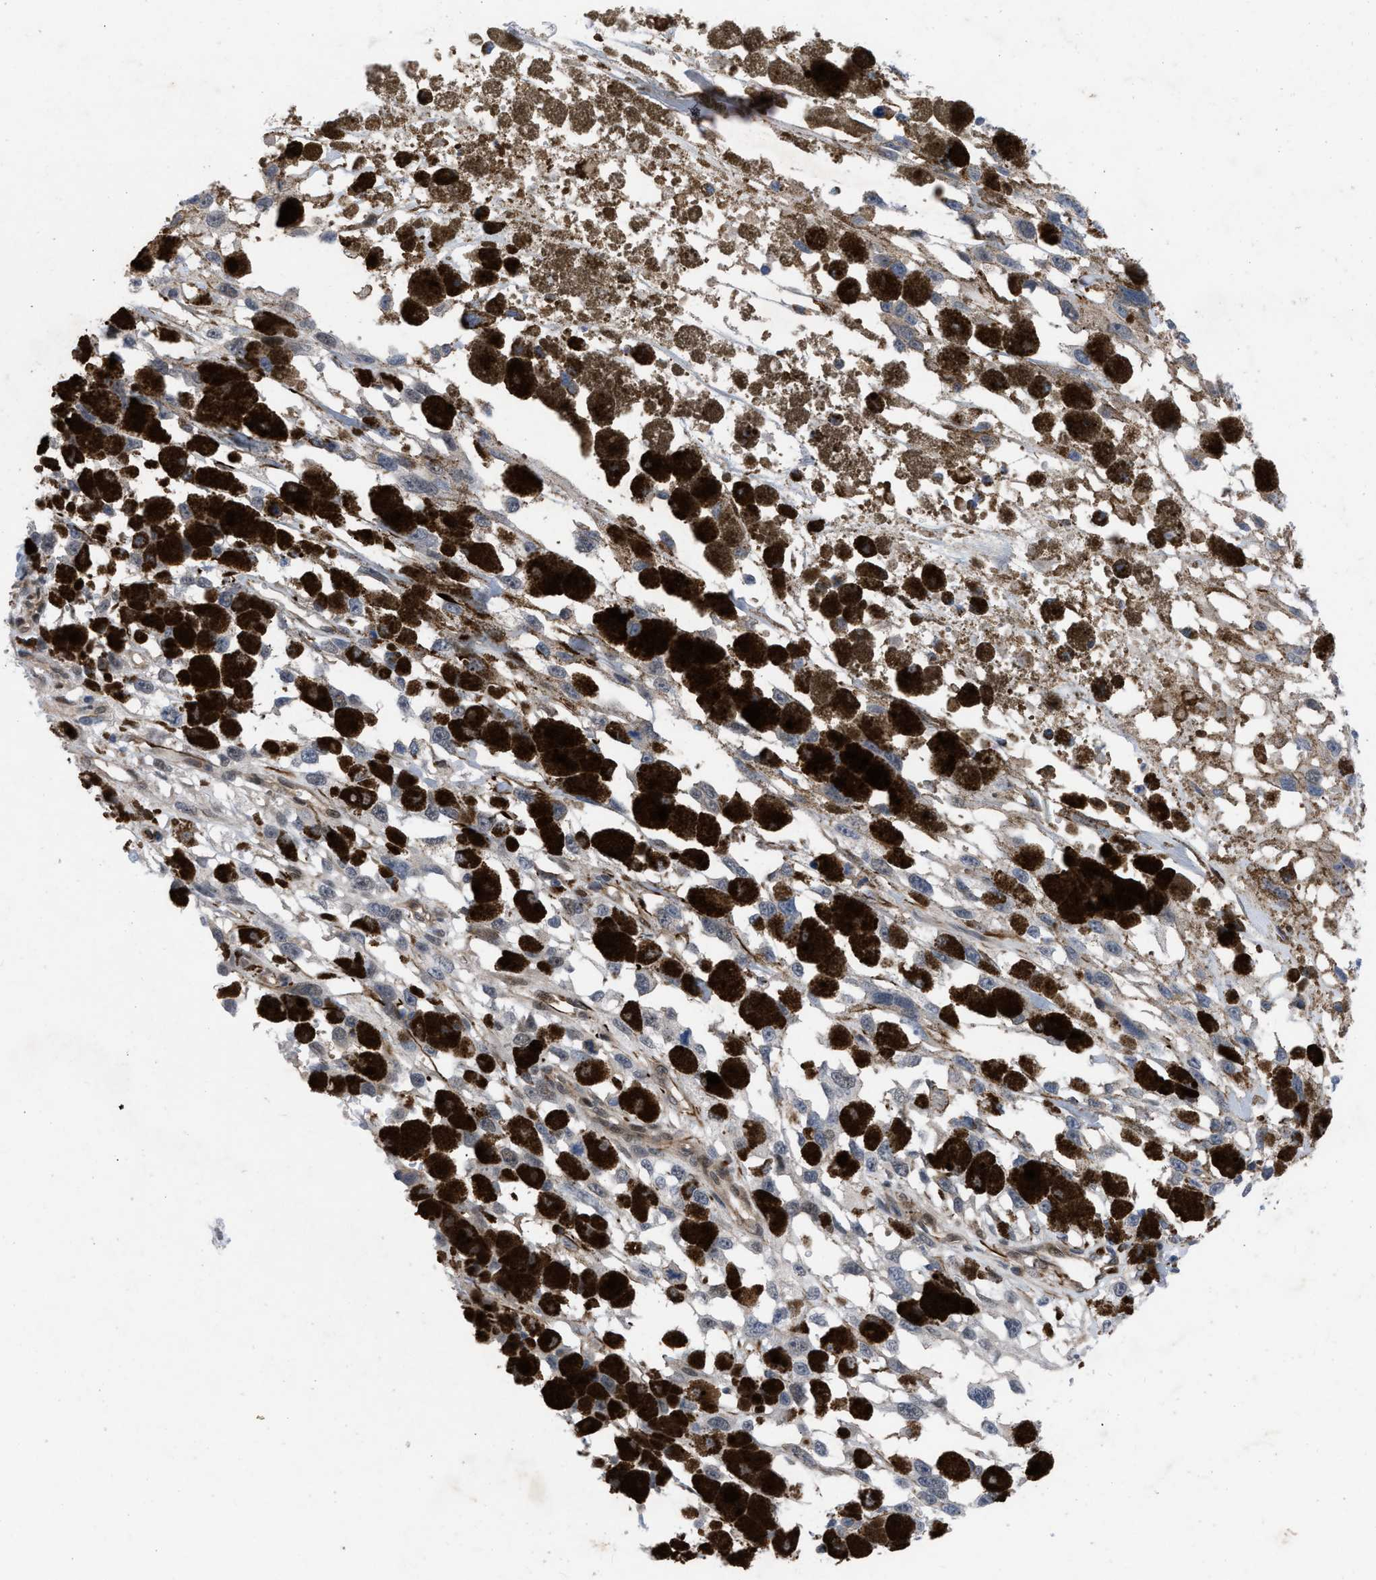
{"staining": {"intensity": "negative", "quantity": "none", "location": "none"}, "tissue": "melanoma", "cell_type": "Tumor cells", "image_type": "cancer", "snomed": [{"axis": "morphology", "description": "Malignant melanoma, Metastatic site"}, {"axis": "topography", "description": "Lymph node"}], "caption": "High power microscopy histopathology image of an IHC micrograph of malignant melanoma (metastatic site), revealing no significant staining in tumor cells.", "gene": "IL17RE", "patient": {"sex": "male", "age": 59}}